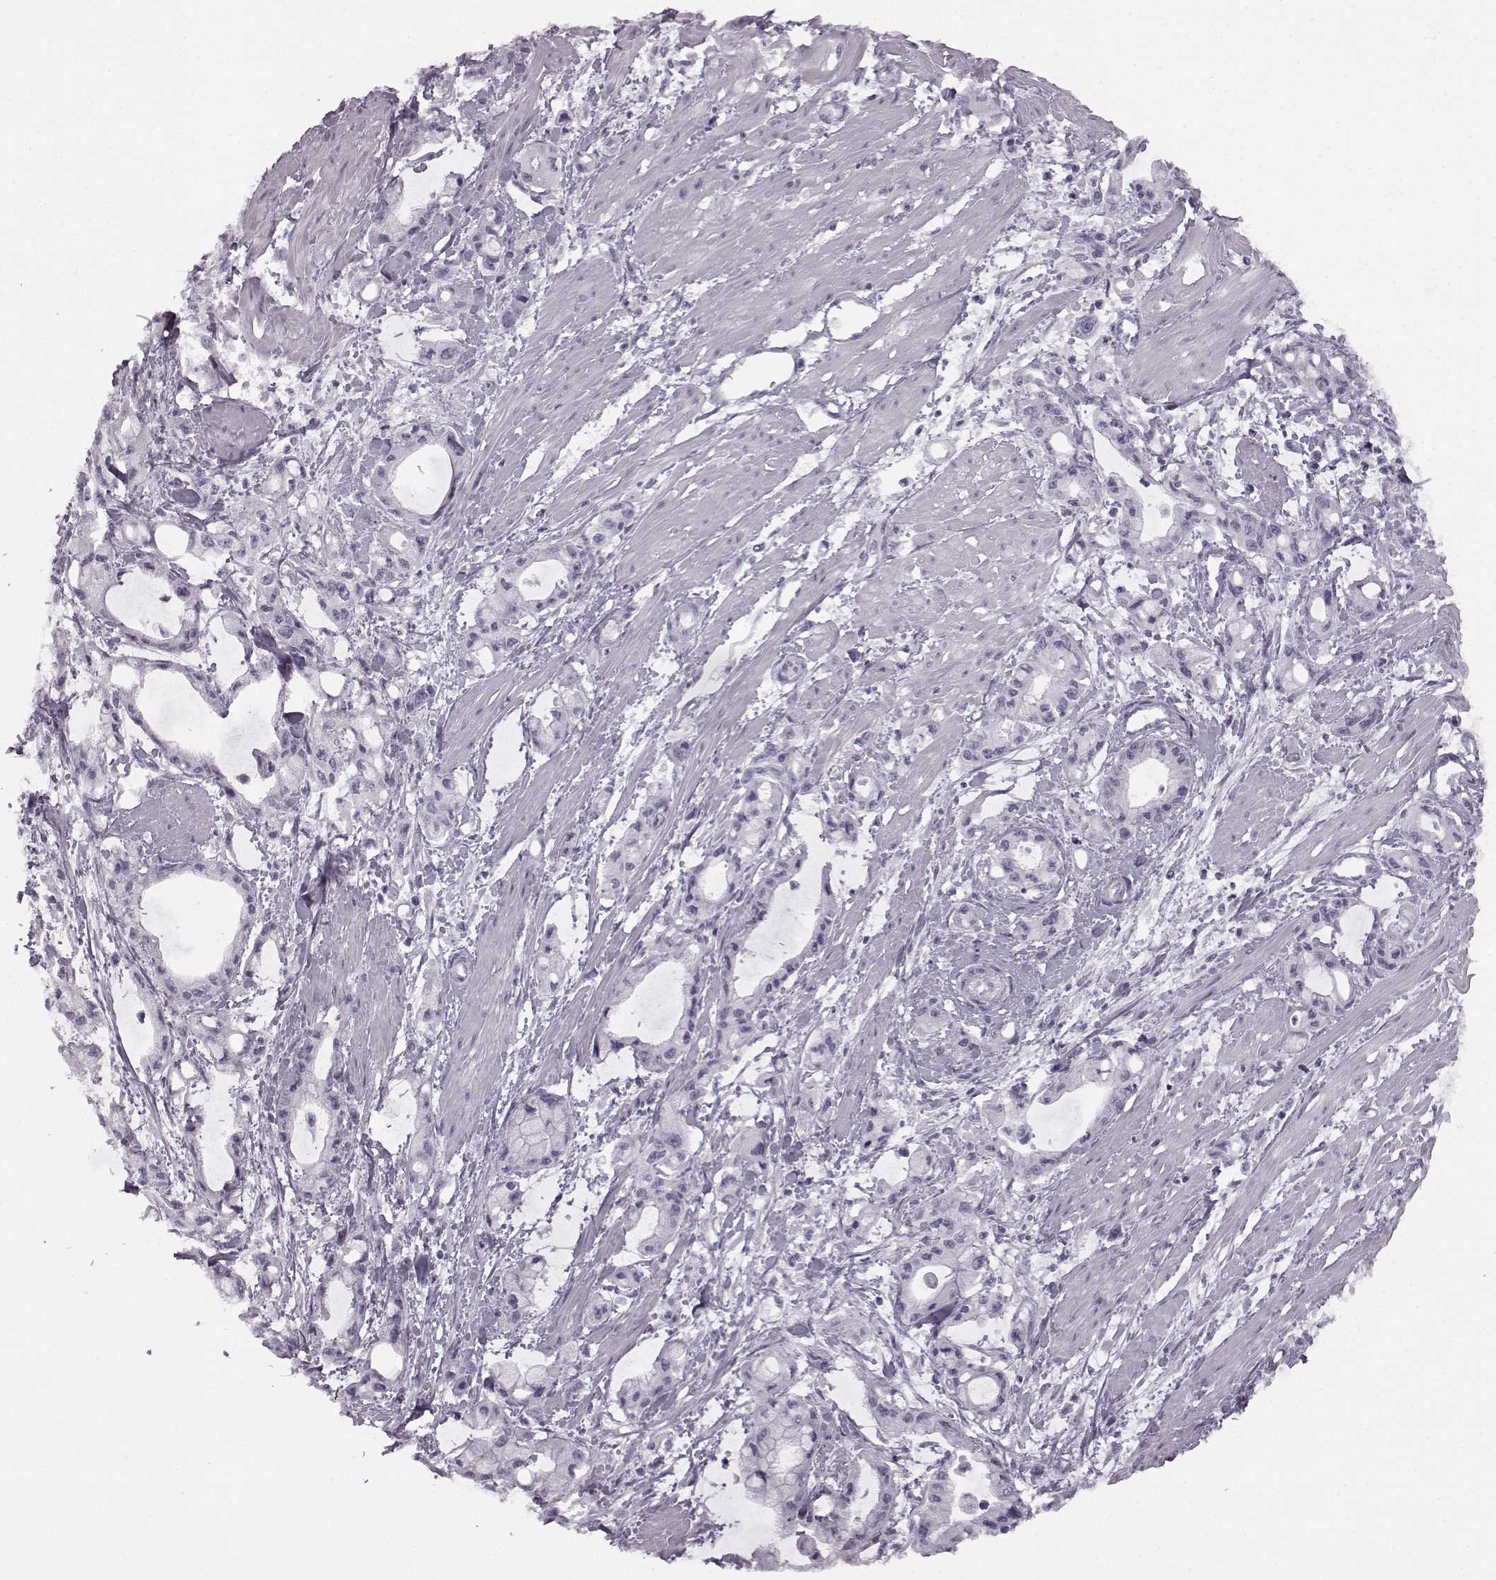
{"staining": {"intensity": "negative", "quantity": "none", "location": "none"}, "tissue": "pancreatic cancer", "cell_type": "Tumor cells", "image_type": "cancer", "snomed": [{"axis": "morphology", "description": "Adenocarcinoma, NOS"}, {"axis": "topography", "description": "Pancreas"}], "caption": "Immunohistochemistry of pancreatic adenocarcinoma demonstrates no positivity in tumor cells.", "gene": "SEMG2", "patient": {"sex": "male", "age": 48}}